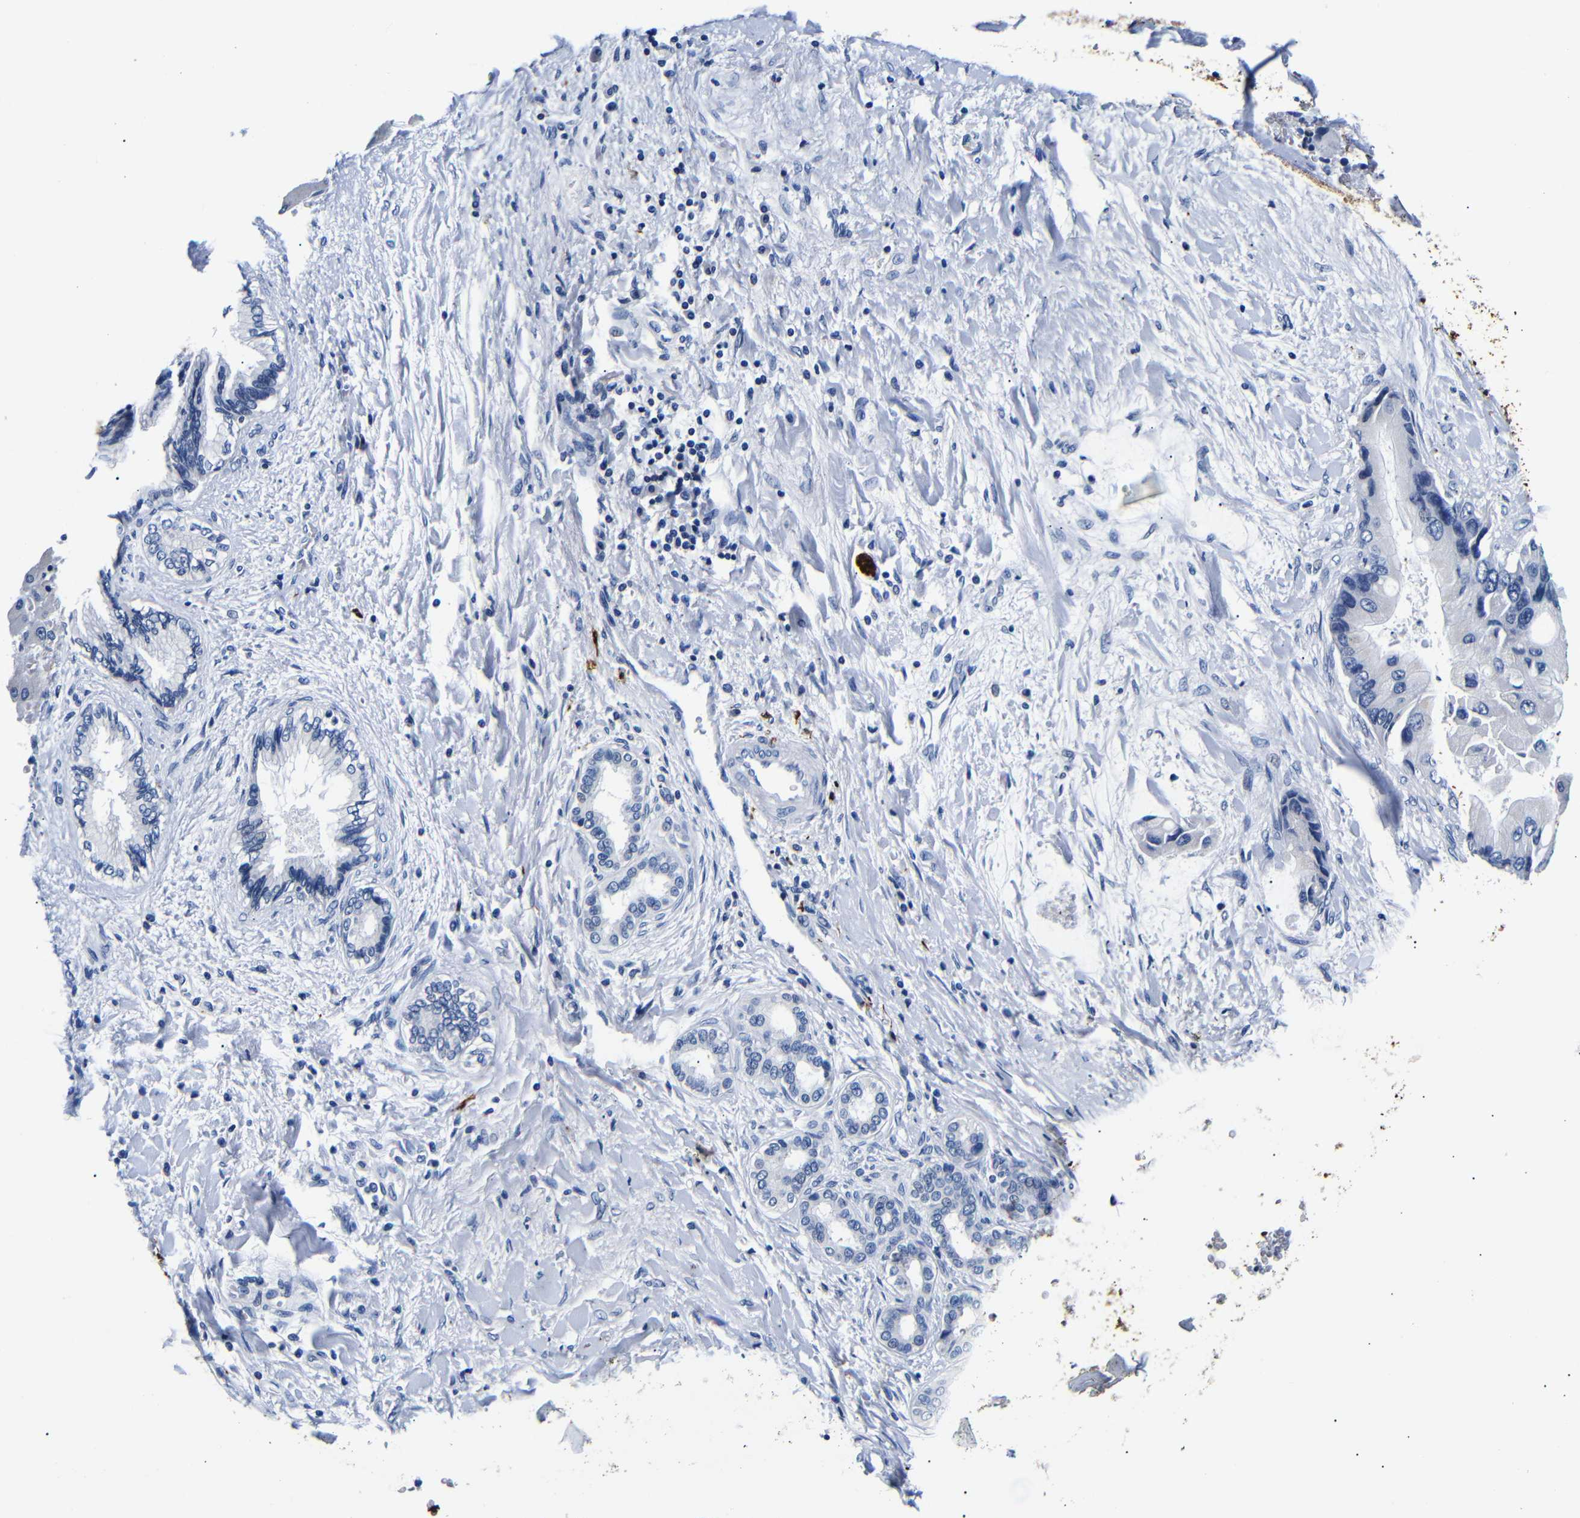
{"staining": {"intensity": "negative", "quantity": "none", "location": "none"}, "tissue": "liver cancer", "cell_type": "Tumor cells", "image_type": "cancer", "snomed": [{"axis": "morphology", "description": "Cholangiocarcinoma"}, {"axis": "topography", "description": "Liver"}], "caption": "A high-resolution histopathology image shows immunohistochemistry (IHC) staining of liver cholangiocarcinoma, which reveals no significant expression in tumor cells.", "gene": "GAP43", "patient": {"sex": "male", "age": 50}}